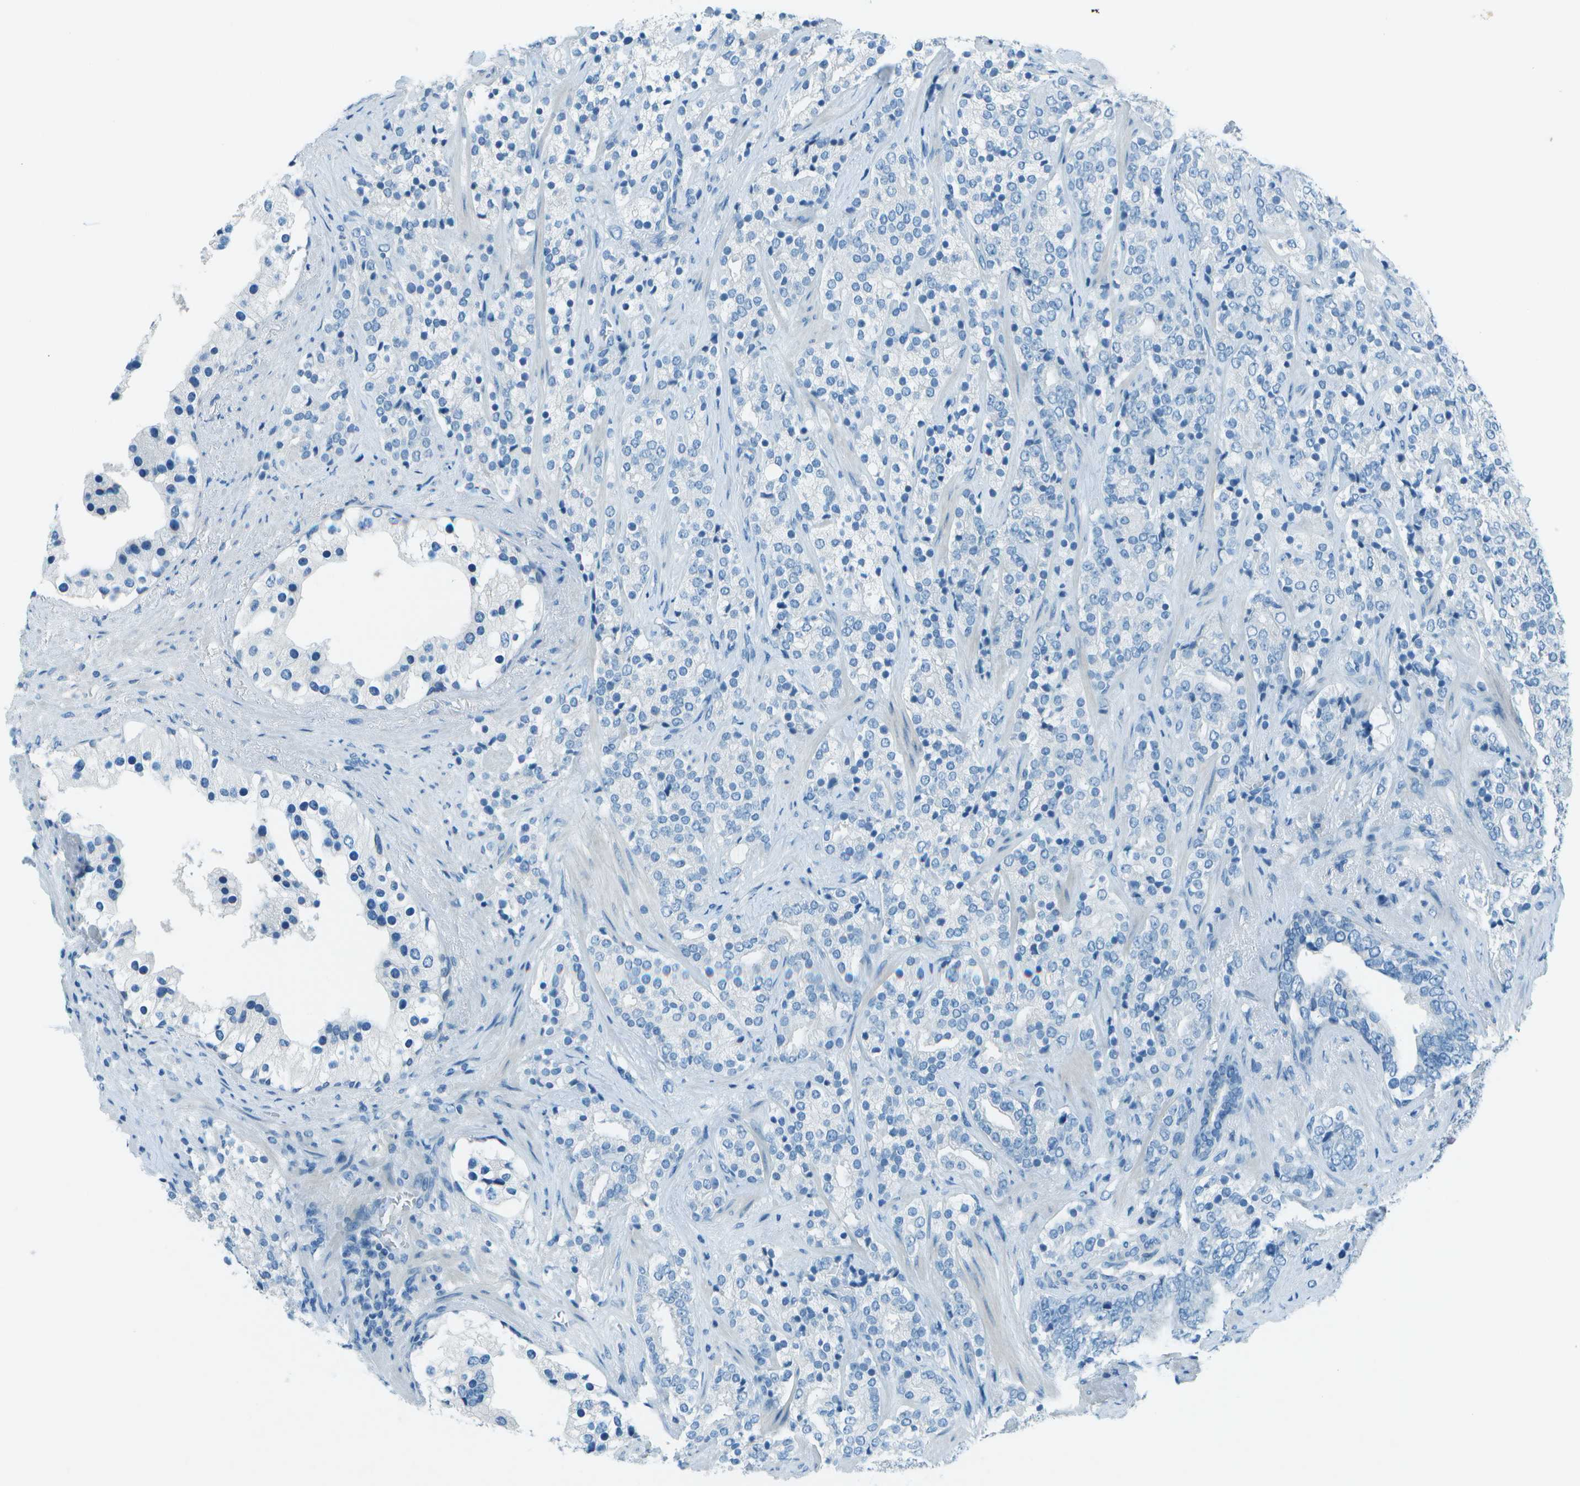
{"staining": {"intensity": "negative", "quantity": "none", "location": "none"}, "tissue": "prostate cancer", "cell_type": "Tumor cells", "image_type": "cancer", "snomed": [{"axis": "morphology", "description": "Adenocarcinoma, High grade"}, {"axis": "topography", "description": "Prostate"}], "caption": "An immunohistochemistry (IHC) histopathology image of prostate adenocarcinoma (high-grade) is shown. There is no staining in tumor cells of prostate adenocarcinoma (high-grade).", "gene": "FGF1", "patient": {"sex": "male", "age": 71}}